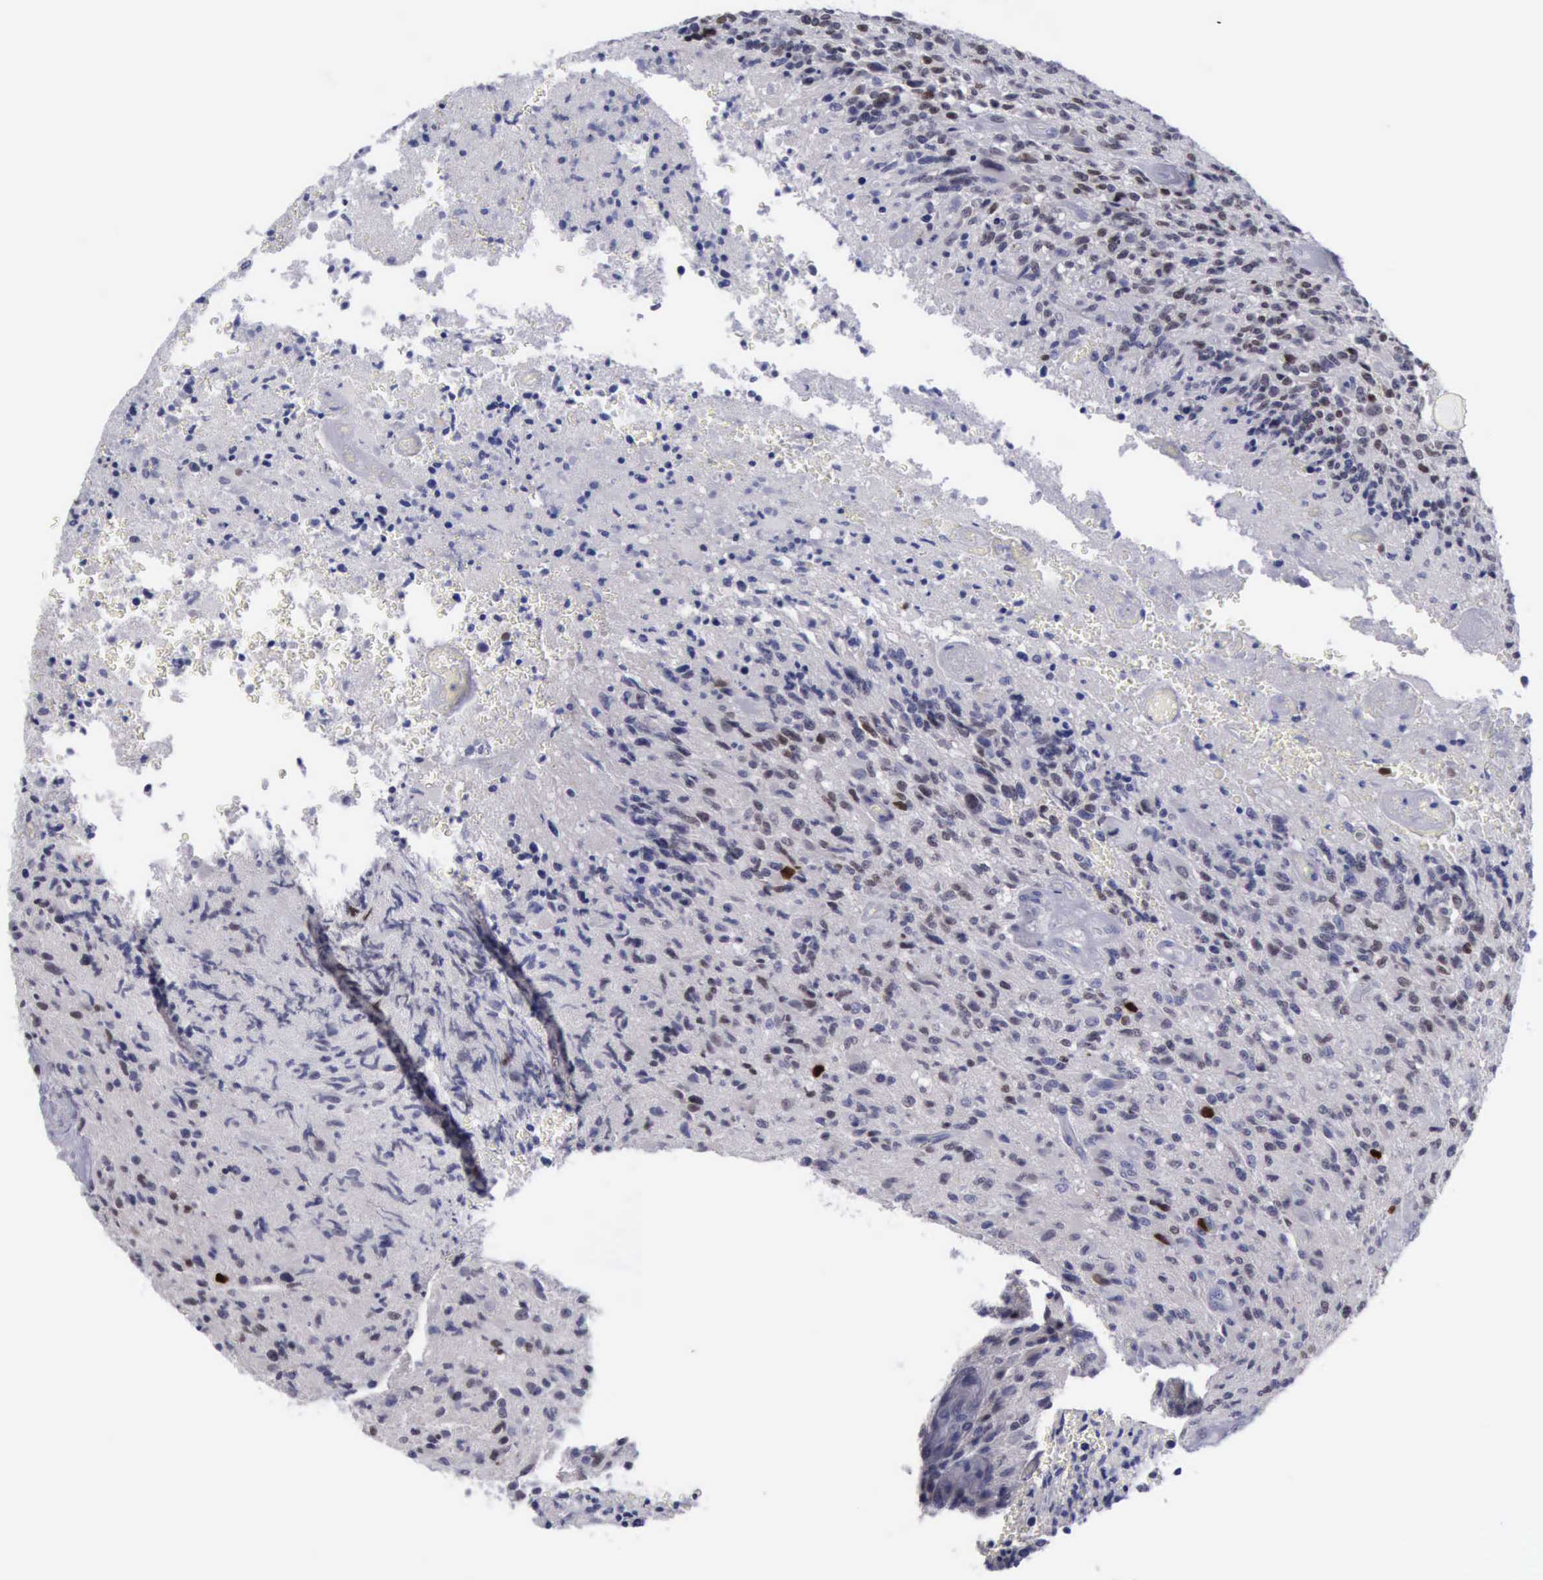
{"staining": {"intensity": "negative", "quantity": "none", "location": "none"}, "tissue": "glioma", "cell_type": "Tumor cells", "image_type": "cancer", "snomed": [{"axis": "morphology", "description": "Glioma, malignant, High grade"}, {"axis": "topography", "description": "Brain"}], "caption": "Immunohistochemistry (IHC) photomicrograph of neoplastic tissue: glioma stained with DAB demonstrates no significant protein expression in tumor cells.", "gene": "SATB2", "patient": {"sex": "male", "age": 36}}